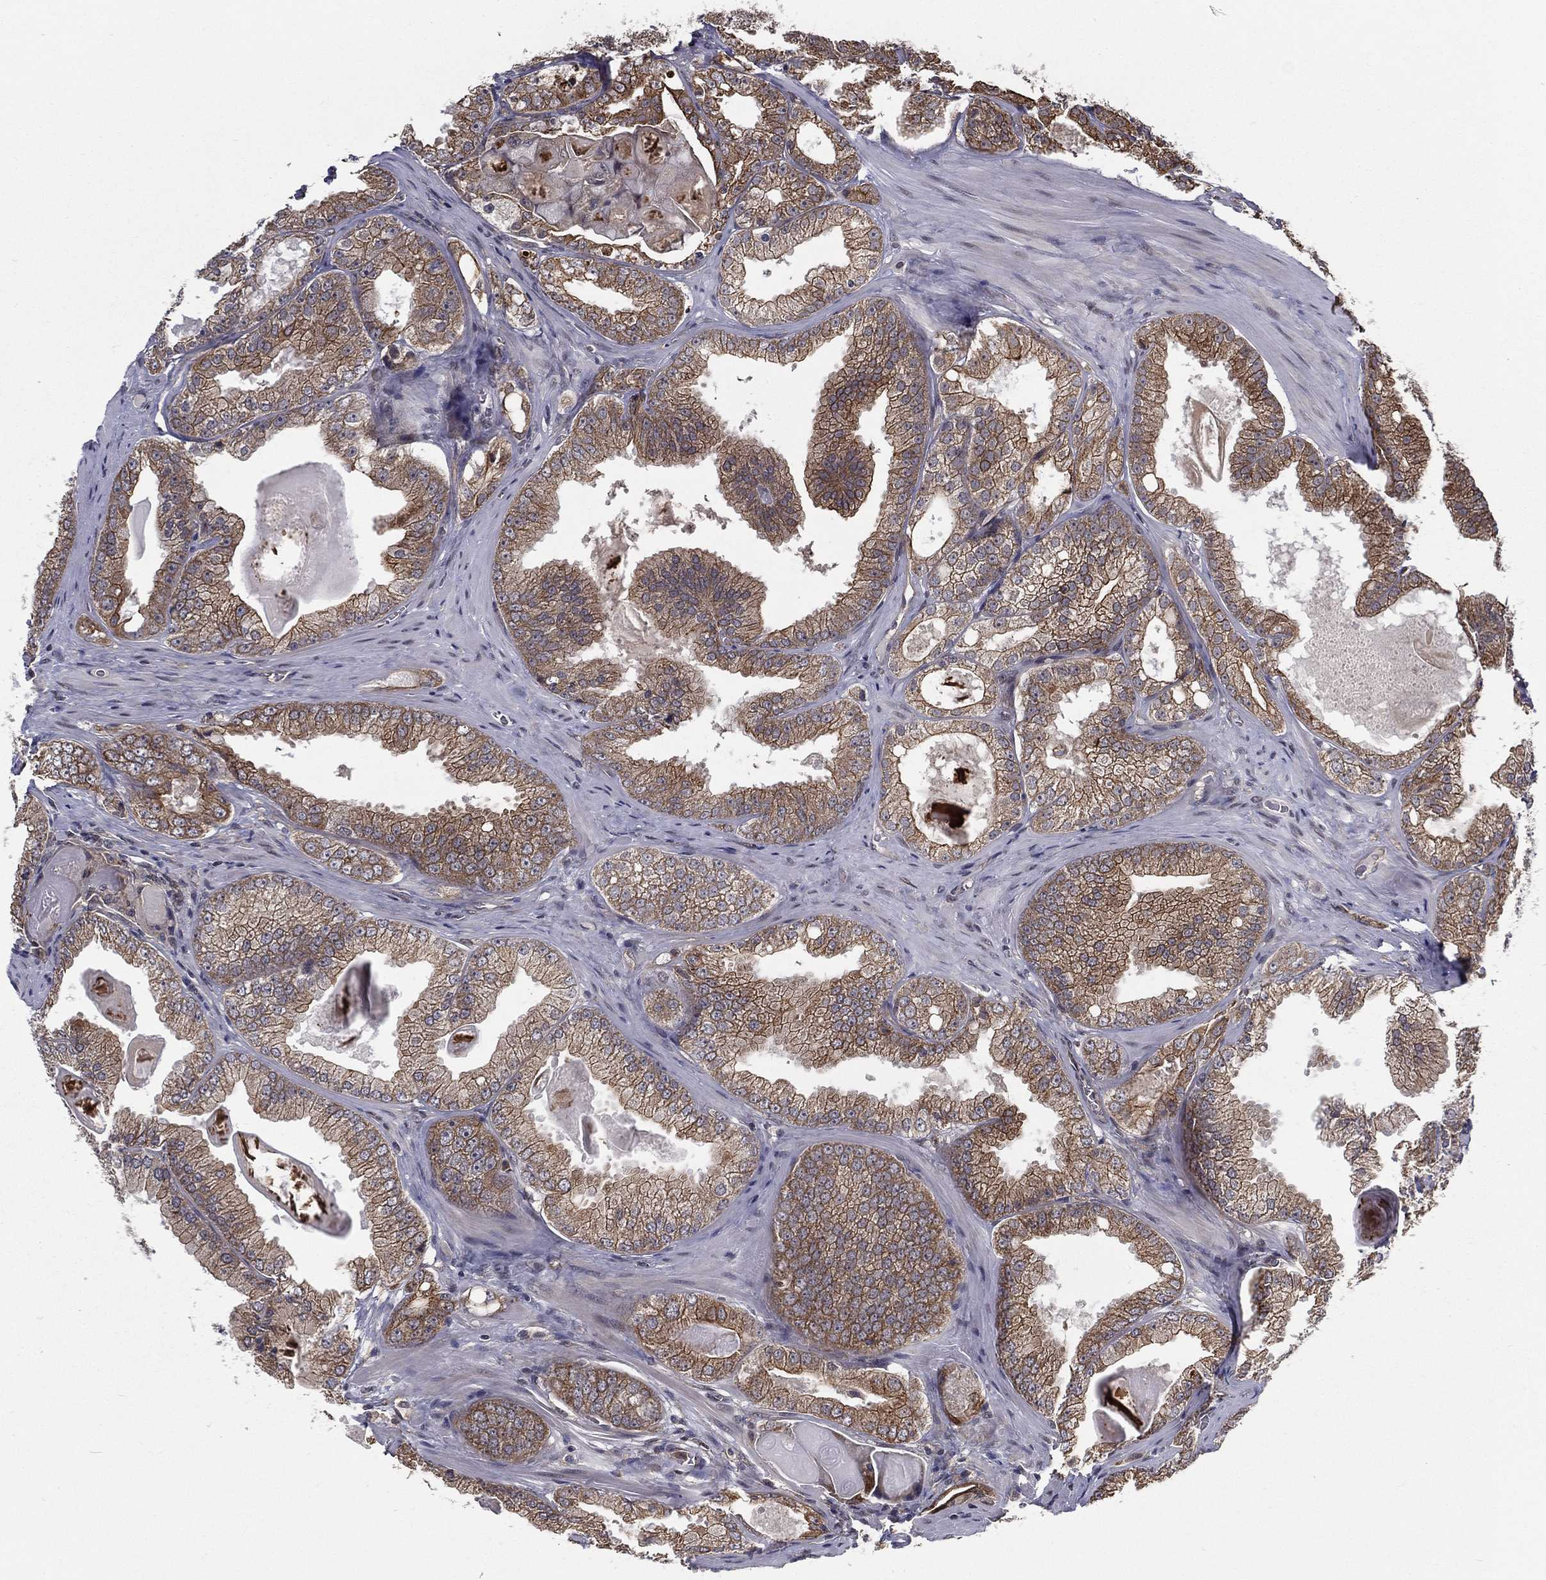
{"staining": {"intensity": "moderate", "quantity": ">75%", "location": "cytoplasmic/membranous"}, "tissue": "prostate cancer", "cell_type": "Tumor cells", "image_type": "cancer", "snomed": [{"axis": "morphology", "description": "Adenocarcinoma, Low grade"}, {"axis": "topography", "description": "Prostate"}], "caption": "Immunohistochemistry (IHC) of human prostate cancer (adenocarcinoma (low-grade)) exhibits medium levels of moderate cytoplasmic/membranous positivity in about >75% of tumor cells. (IHC, brightfield microscopy, high magnification).", "gene": "UACA", "patient": {"sex": "male", "age": 72}}